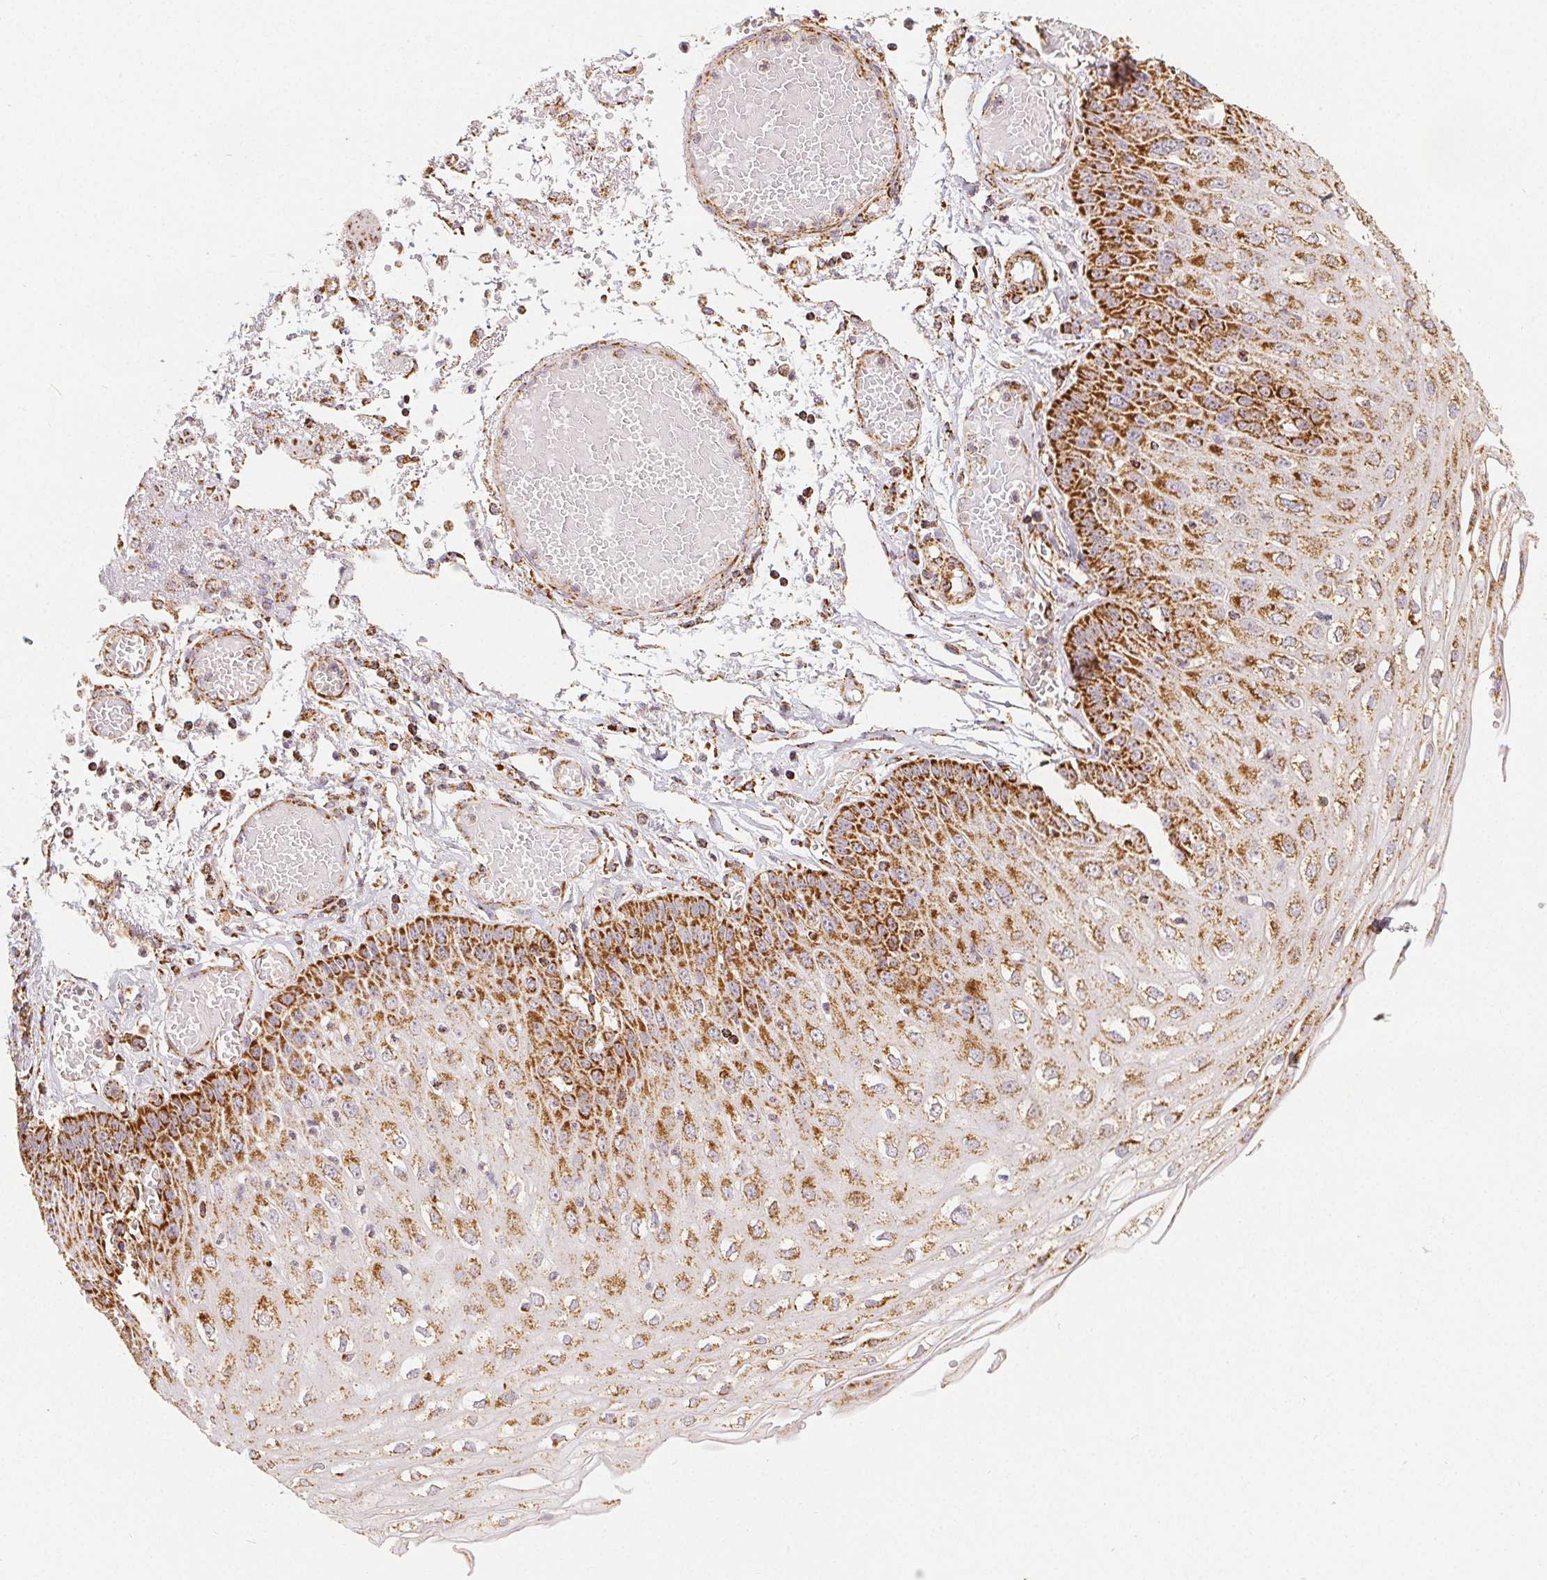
{"staining": {"intensity": "strong", "quantity": "25%-75%", "location": "cytoplasmic/membranous"}, "tissue": "esophagus", "cell_type": "Squamous epithelial cells", "image_type": "normal", "snomed": [{"axis": "morphology", "description": "Normal tissue, NOS"}, {"axis": "morphology", "description": "Adenocarcinoma, NOS"}, {"axis": "topography", "description": "Esophagus"}], "caption": "Immunohistochemistry (IHC) of normal human esophagus displays high levels of strong cytoplasmic/membranous staining in approximately 25%-75% of squamous epithelial cells. (DAB (3,3'-diaminobenzidine) IHC, brown staining for protein, blue staining for nuclei).", "gene": "SDHB", "patient": {"sex": "male", "age": 81}}